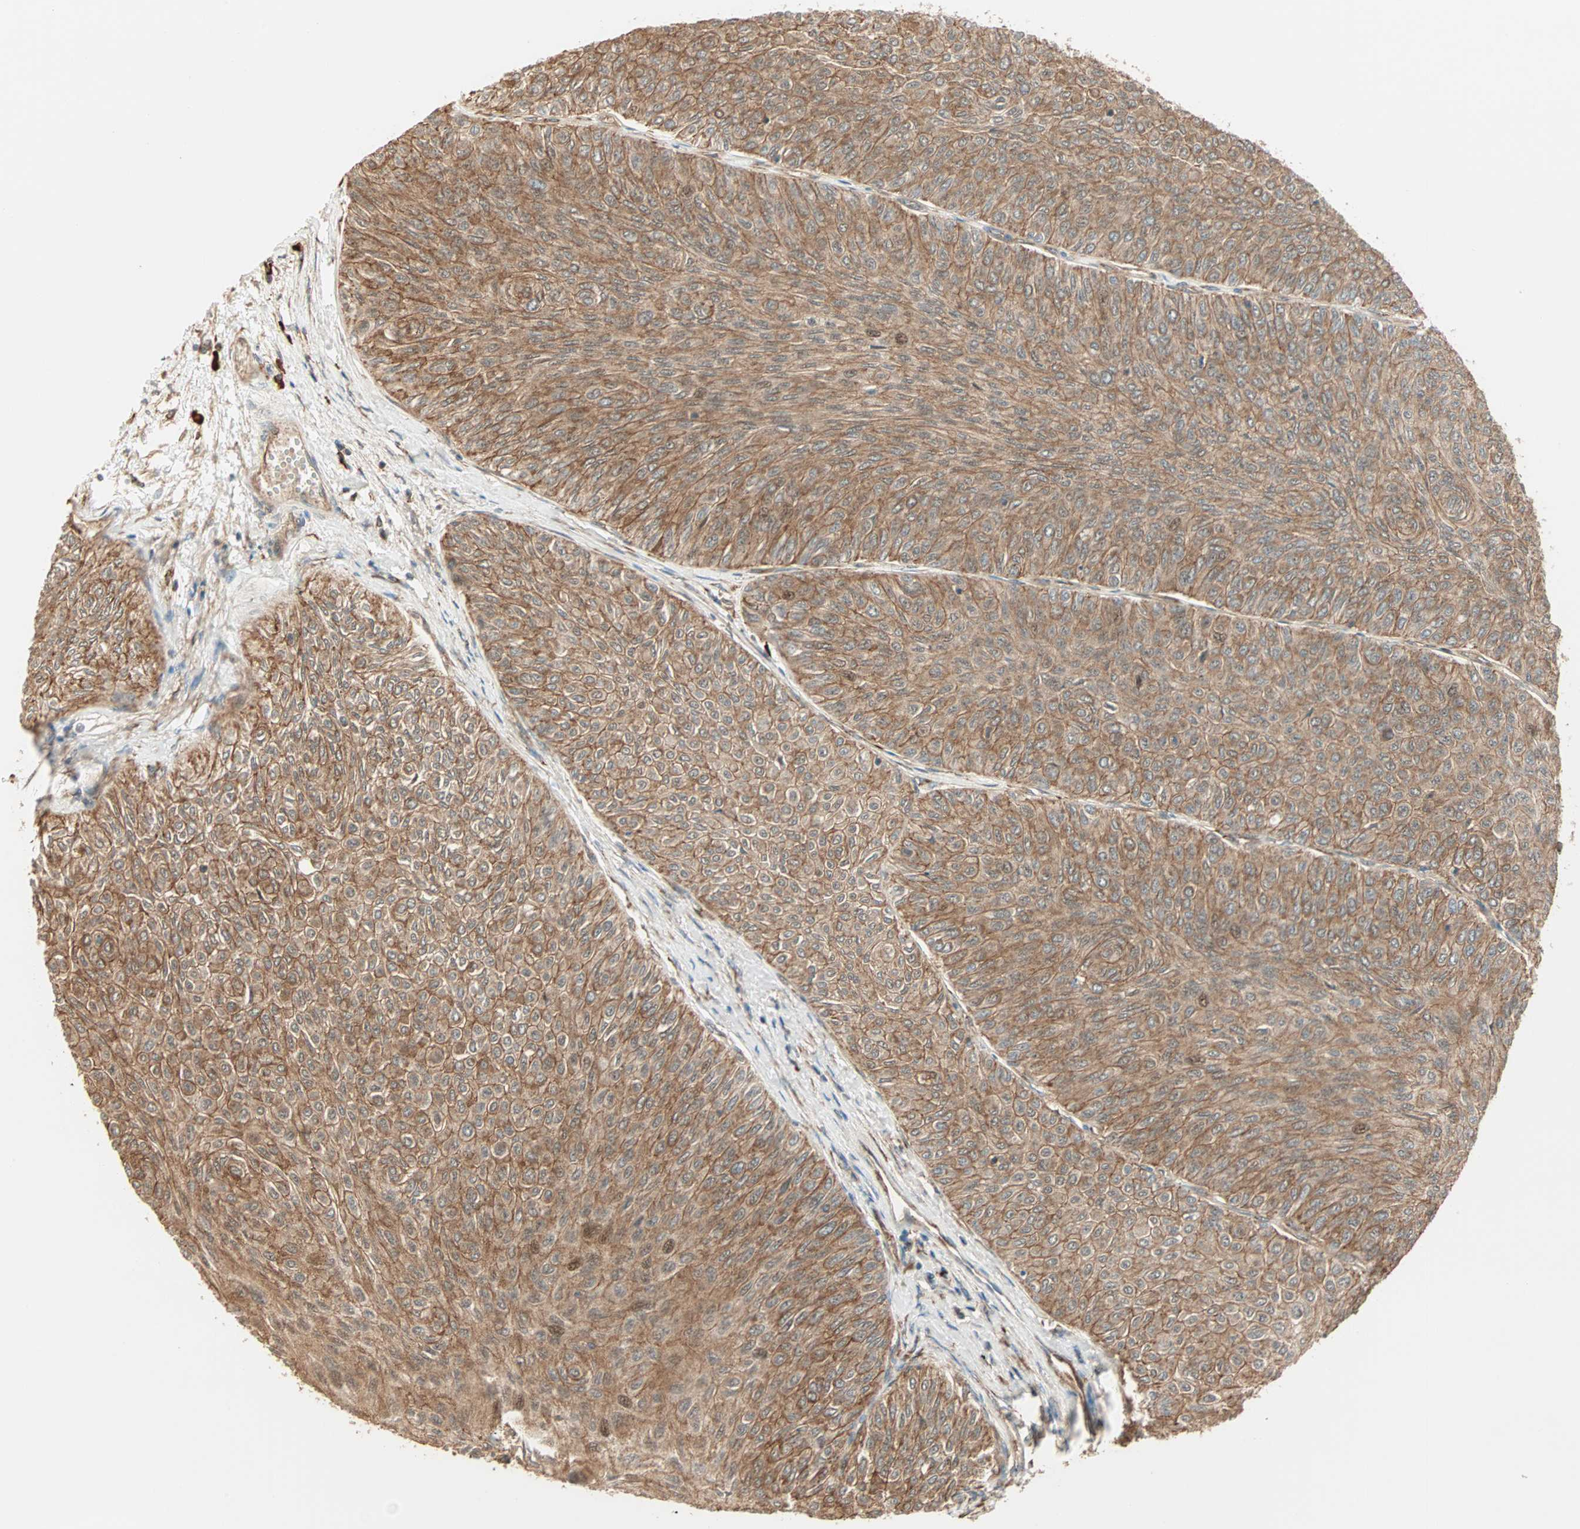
{"staining": {"intensity": "moderate", "quantity": ">75%", "location": "cytoplasmic/membranous"}, "tissue": "urothelial cancer", "cell_type": "Tumor cells", "image_type": "cancer", "snomed": [{"axis": "morphology", "description": "Urothelial carcinoma, Low grade"}, {"axis": "topography", "description": "Urinary bladder"}], "caption": "Brown immunohistochemical staining in human urothelial carcinoma (low-grade) demonstrates moderate cytoplasmic/membranous expression in about >75% of tumor cells.", "gene": "P4HA1", "patient": {"sex": "male", "age": 78}}